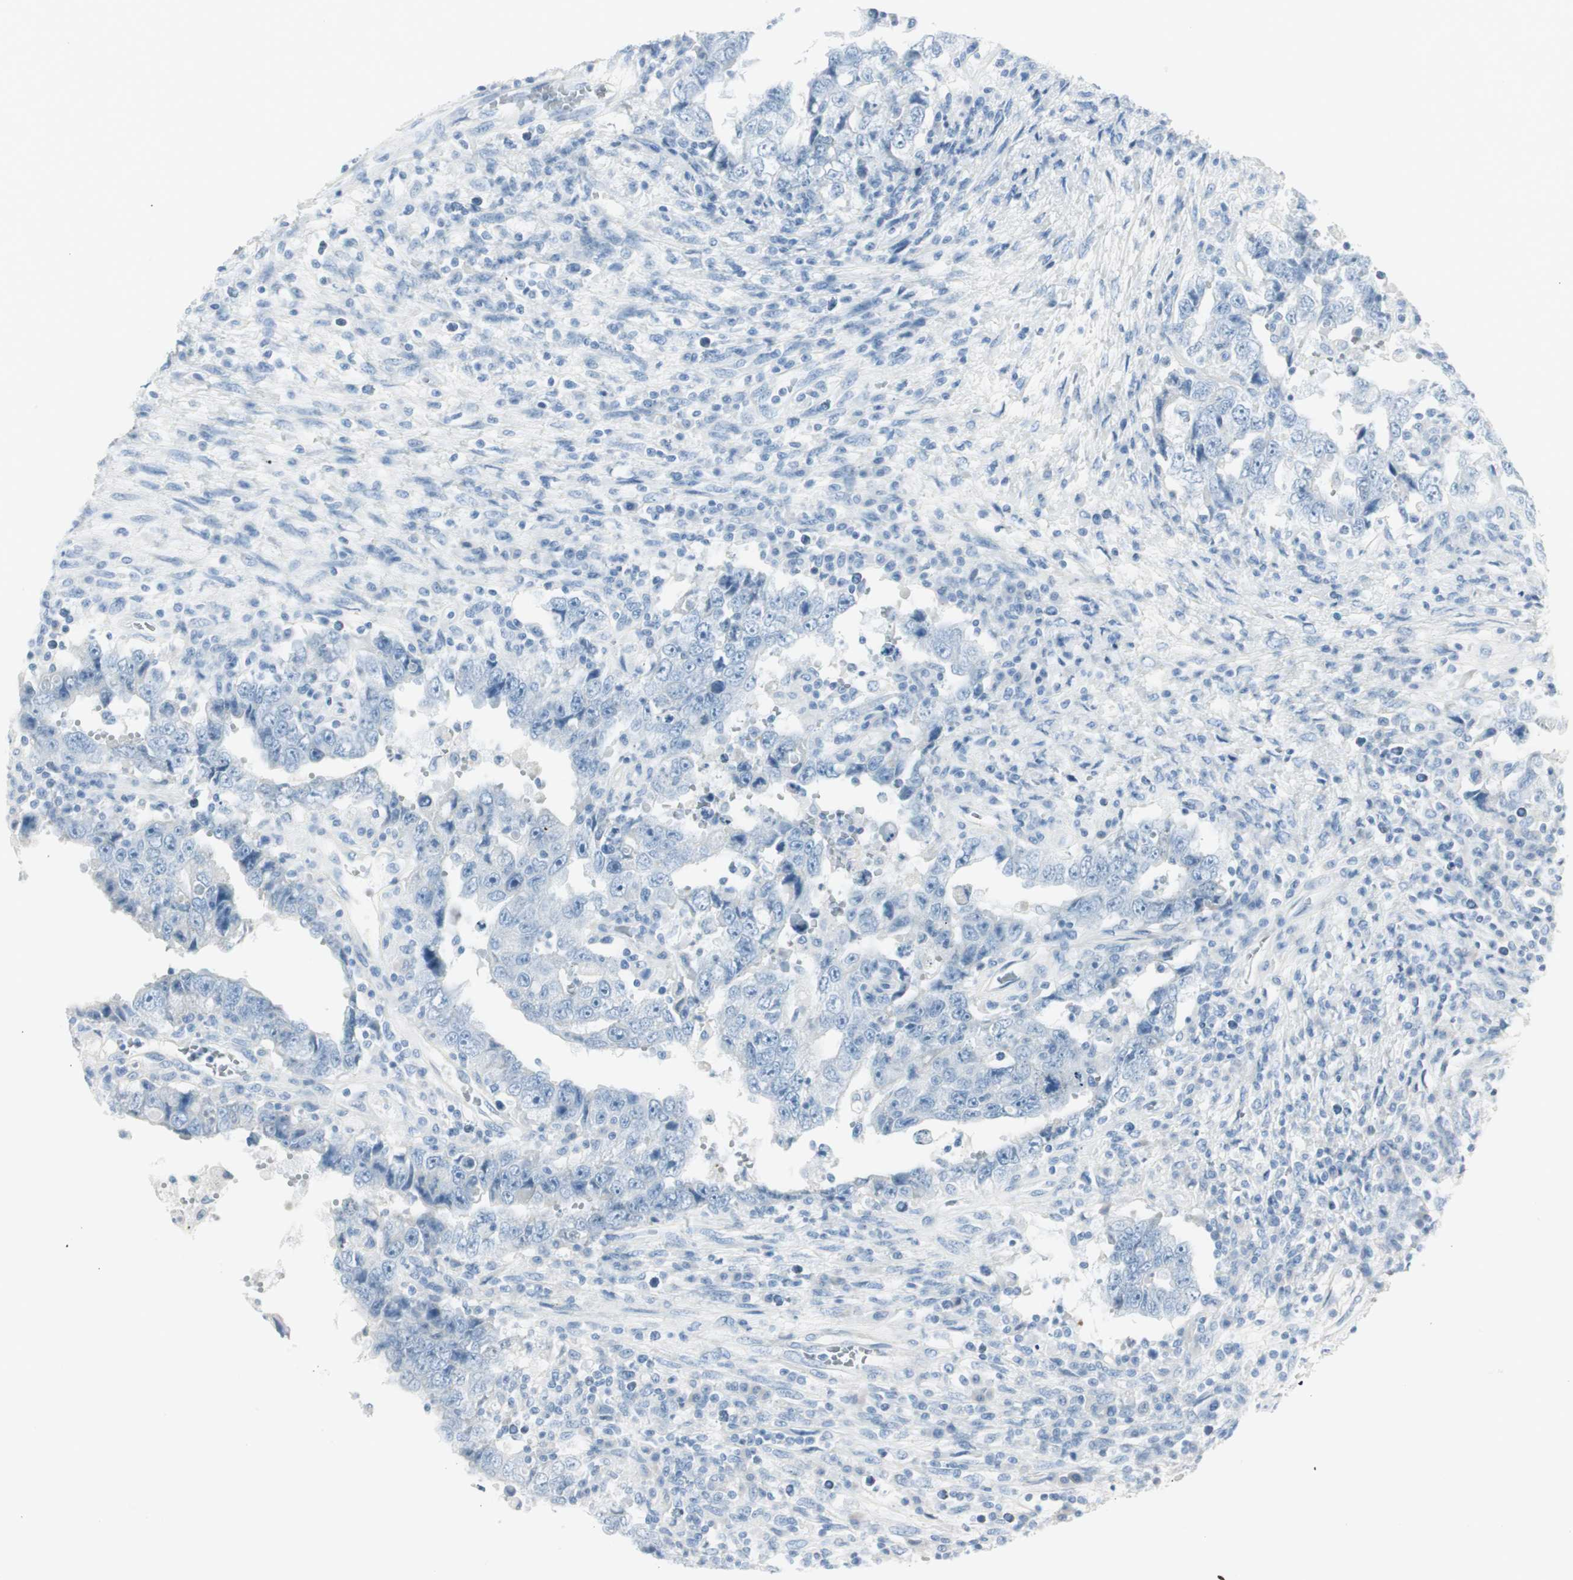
{"staining": {"intensity": "negative", "quantity": "none", "location": "none"}, "tissue": "testis cancer", "cell_type": "Tumor cells", "image_type": "cancer", "snomed": [{"axis": "morphology", "description": "Carcinoma, Embryonal, NOS"}, {"axis": "topography", "description": "Testis"}], "caption": "A photomicrograph of human testis cancer (embryonal carcinoma) is negative for staining in tumor cells. (Immunohistochemistry (ihc), brightfield microscopy, high magnification).", "gene": "CDHR5", "patient": {"sex": "male", "age": 26}}